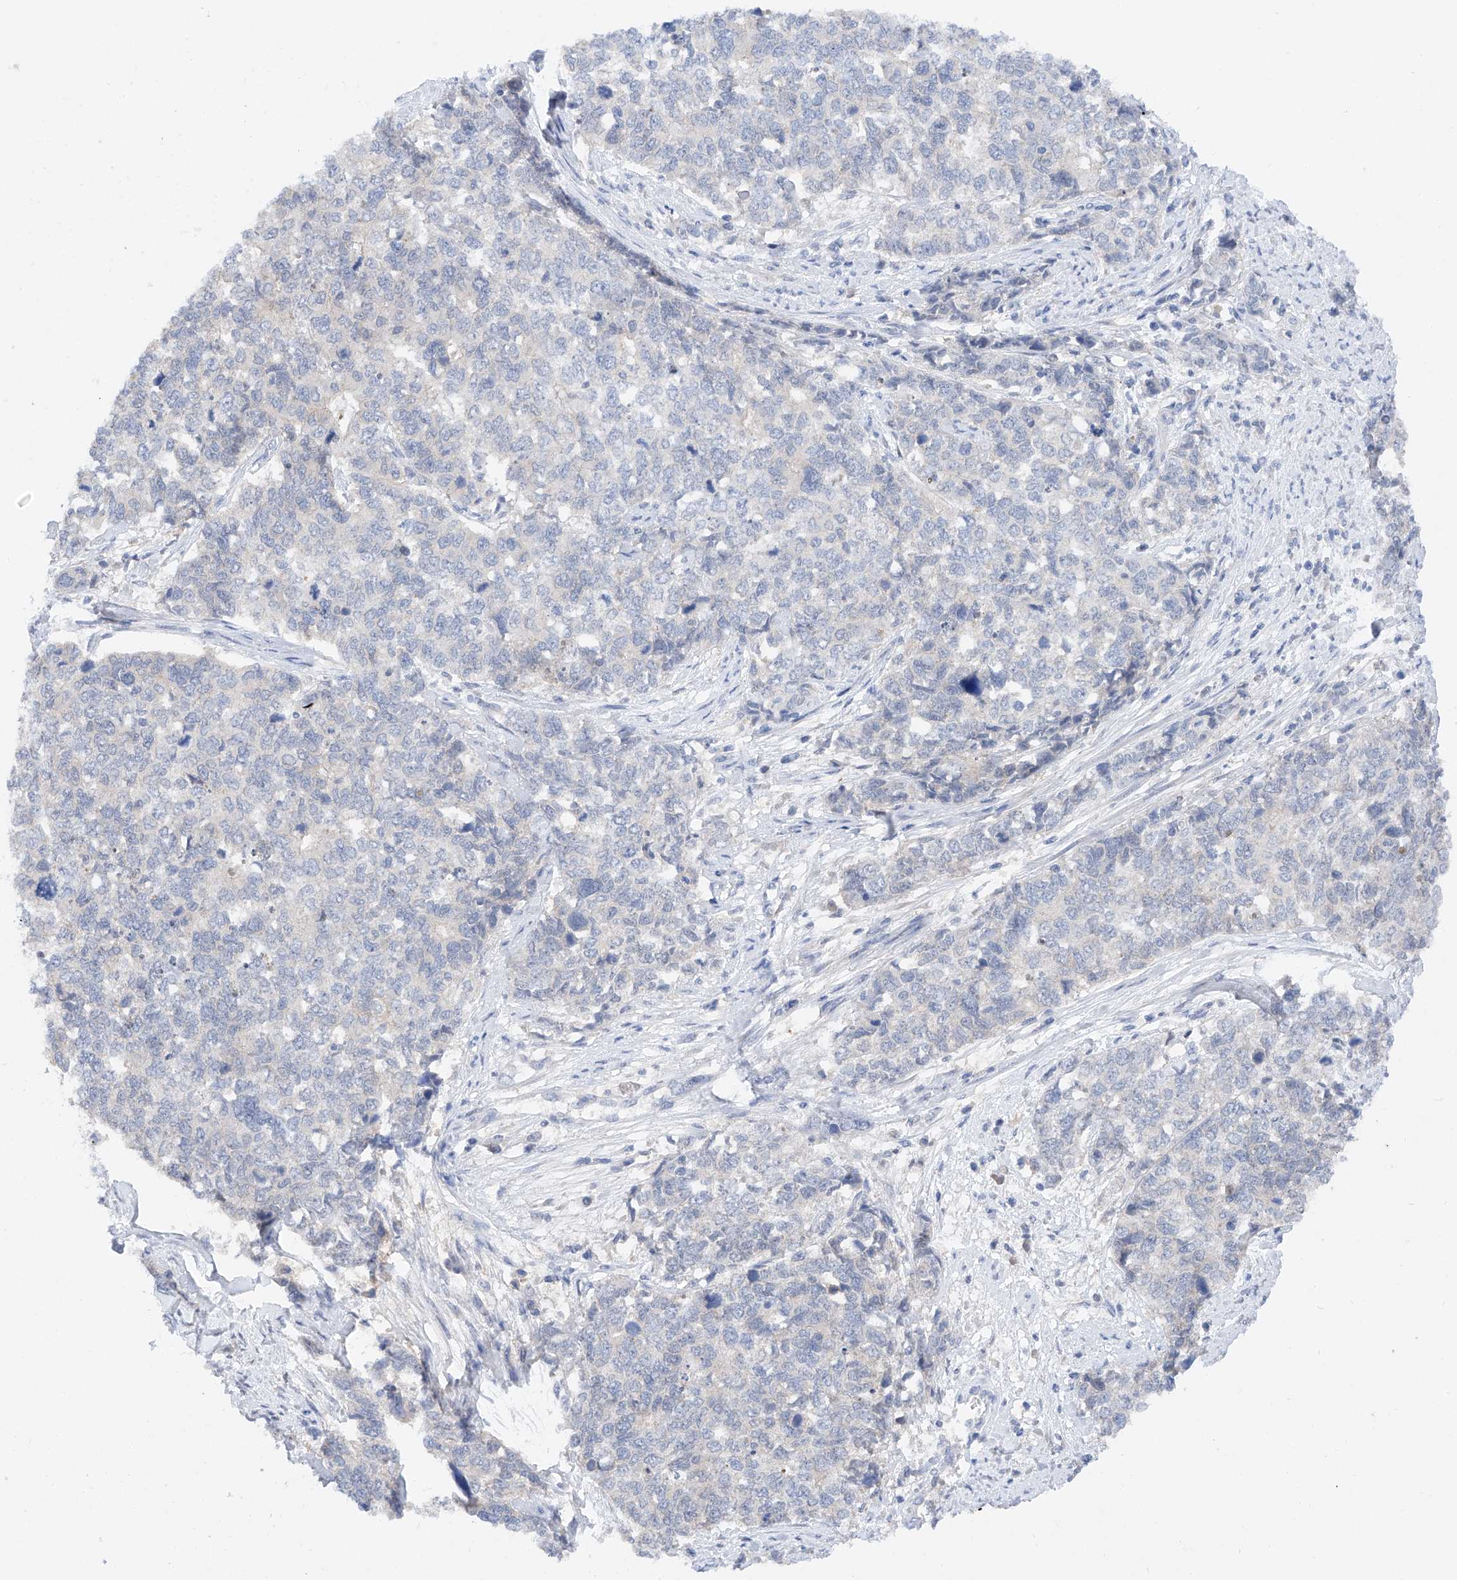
{"staining": {"intensity": "negative", "quantity": "none", "location": "none"}, "tissue": "cervical cancer", "cell_type": "Tumor cells", "image_type": "cancer", "snomed": [{"axis": "morphology", "description": "Squamous cell carcinoma, NOS"}, {"axis": "topography", "description": "Cervix"}], "caption": "Human squamous cell carcinoma (cervical) stained for a protein using immunohistochemistry exhibits no expression in tumor cells.", "gene": "FUCA2", "patient": {"sex": "female", "age": 63}}